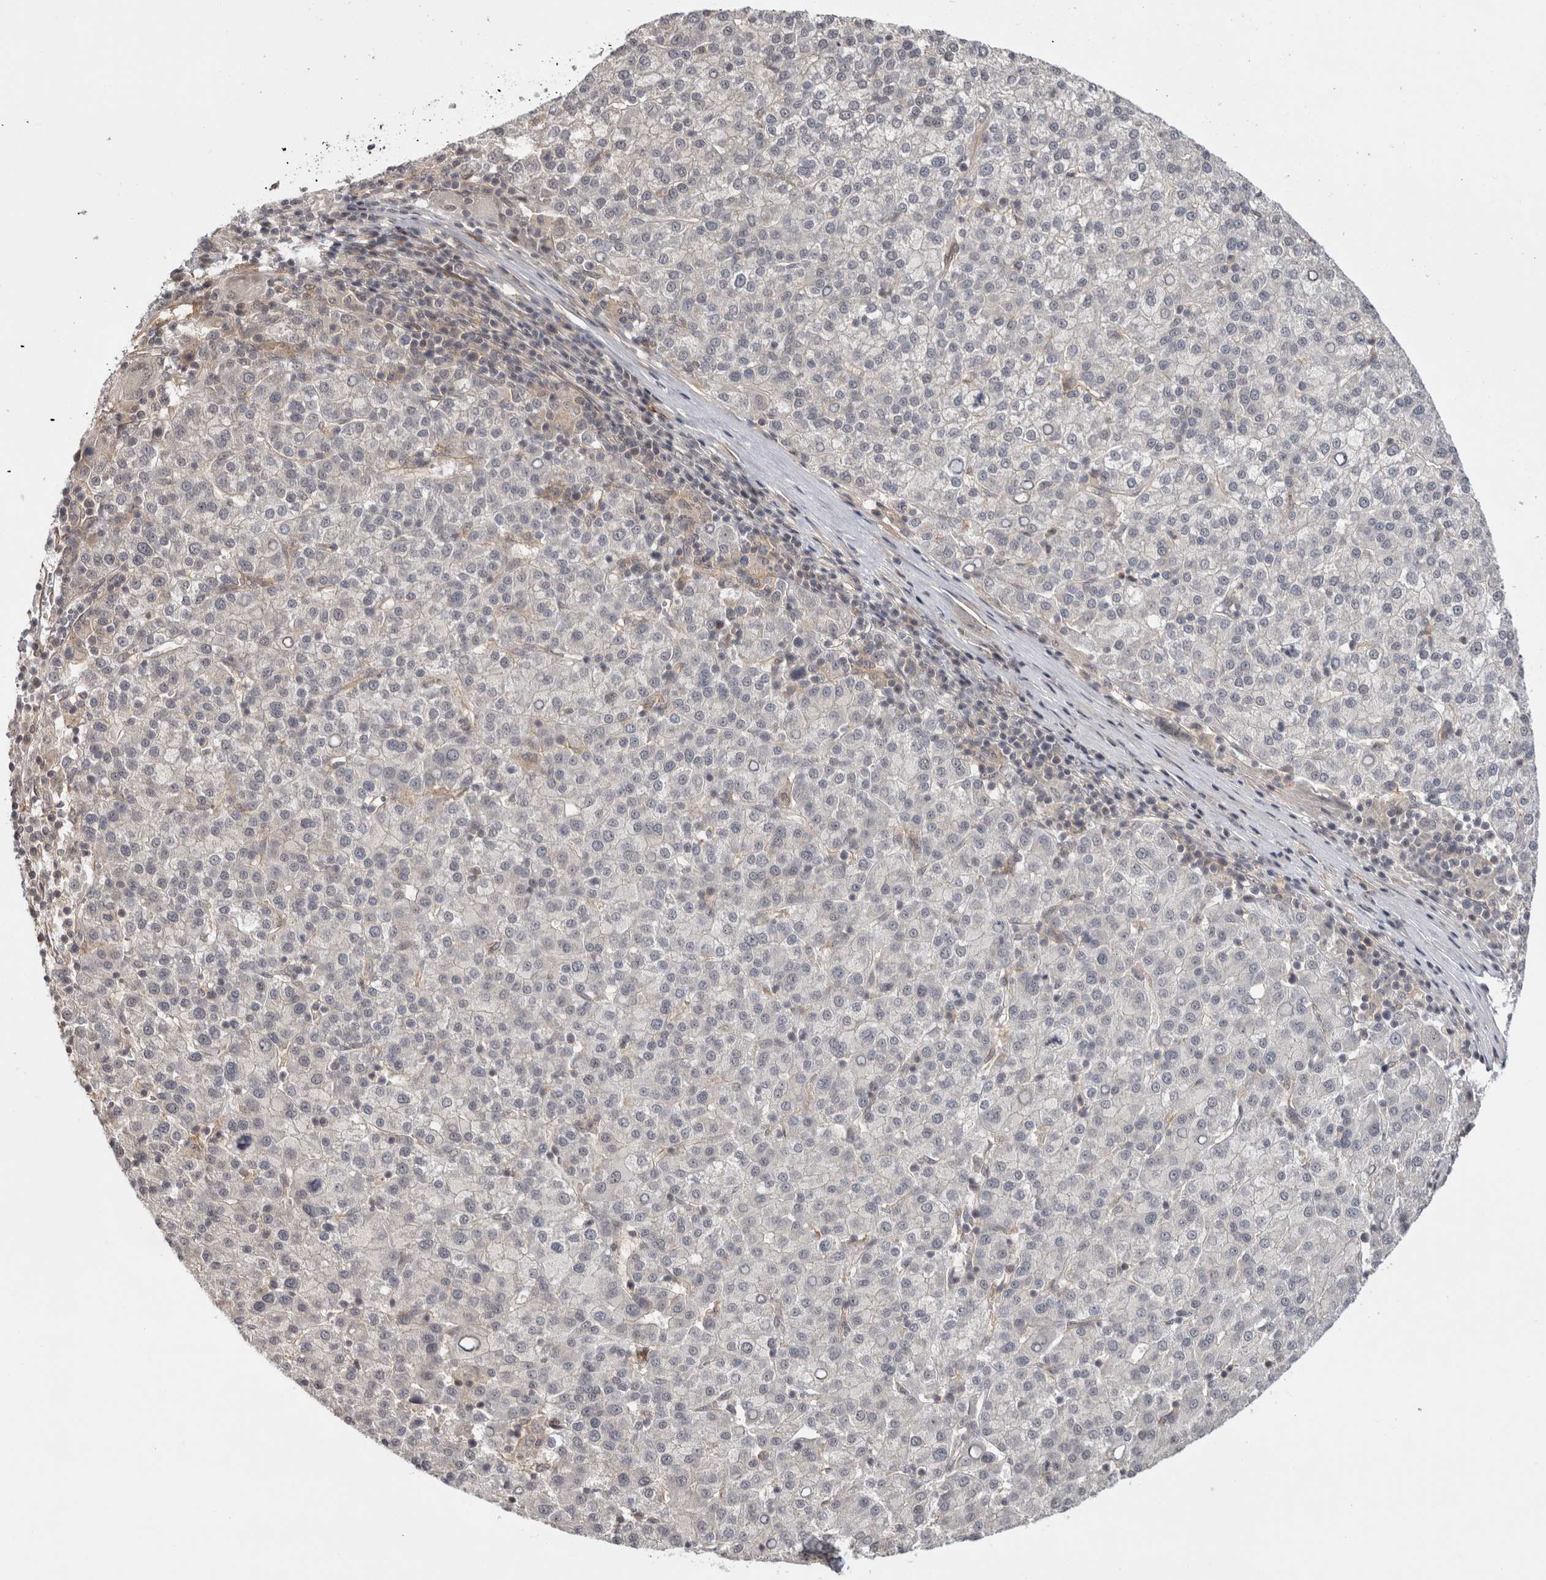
{"staining": {"intensity": "negative", "quantity": "none", "location": "none"}, "tissue": "liver cancer", "cell_type": "Tumor cells", "image_type": "cancer", "snomed": [{"axis": "morphology", "description": "Carcinoma, Hepatocellular, NOS"}, {"axis": "topography", "description": "Liver"}], "caption": "DAB immunohistochemical staining of human liver hepatocellular carcinoma displays no significant staining in tumor cells.", "gene": "ZNF318", "patient": {"sex": "female", "age": 58}}